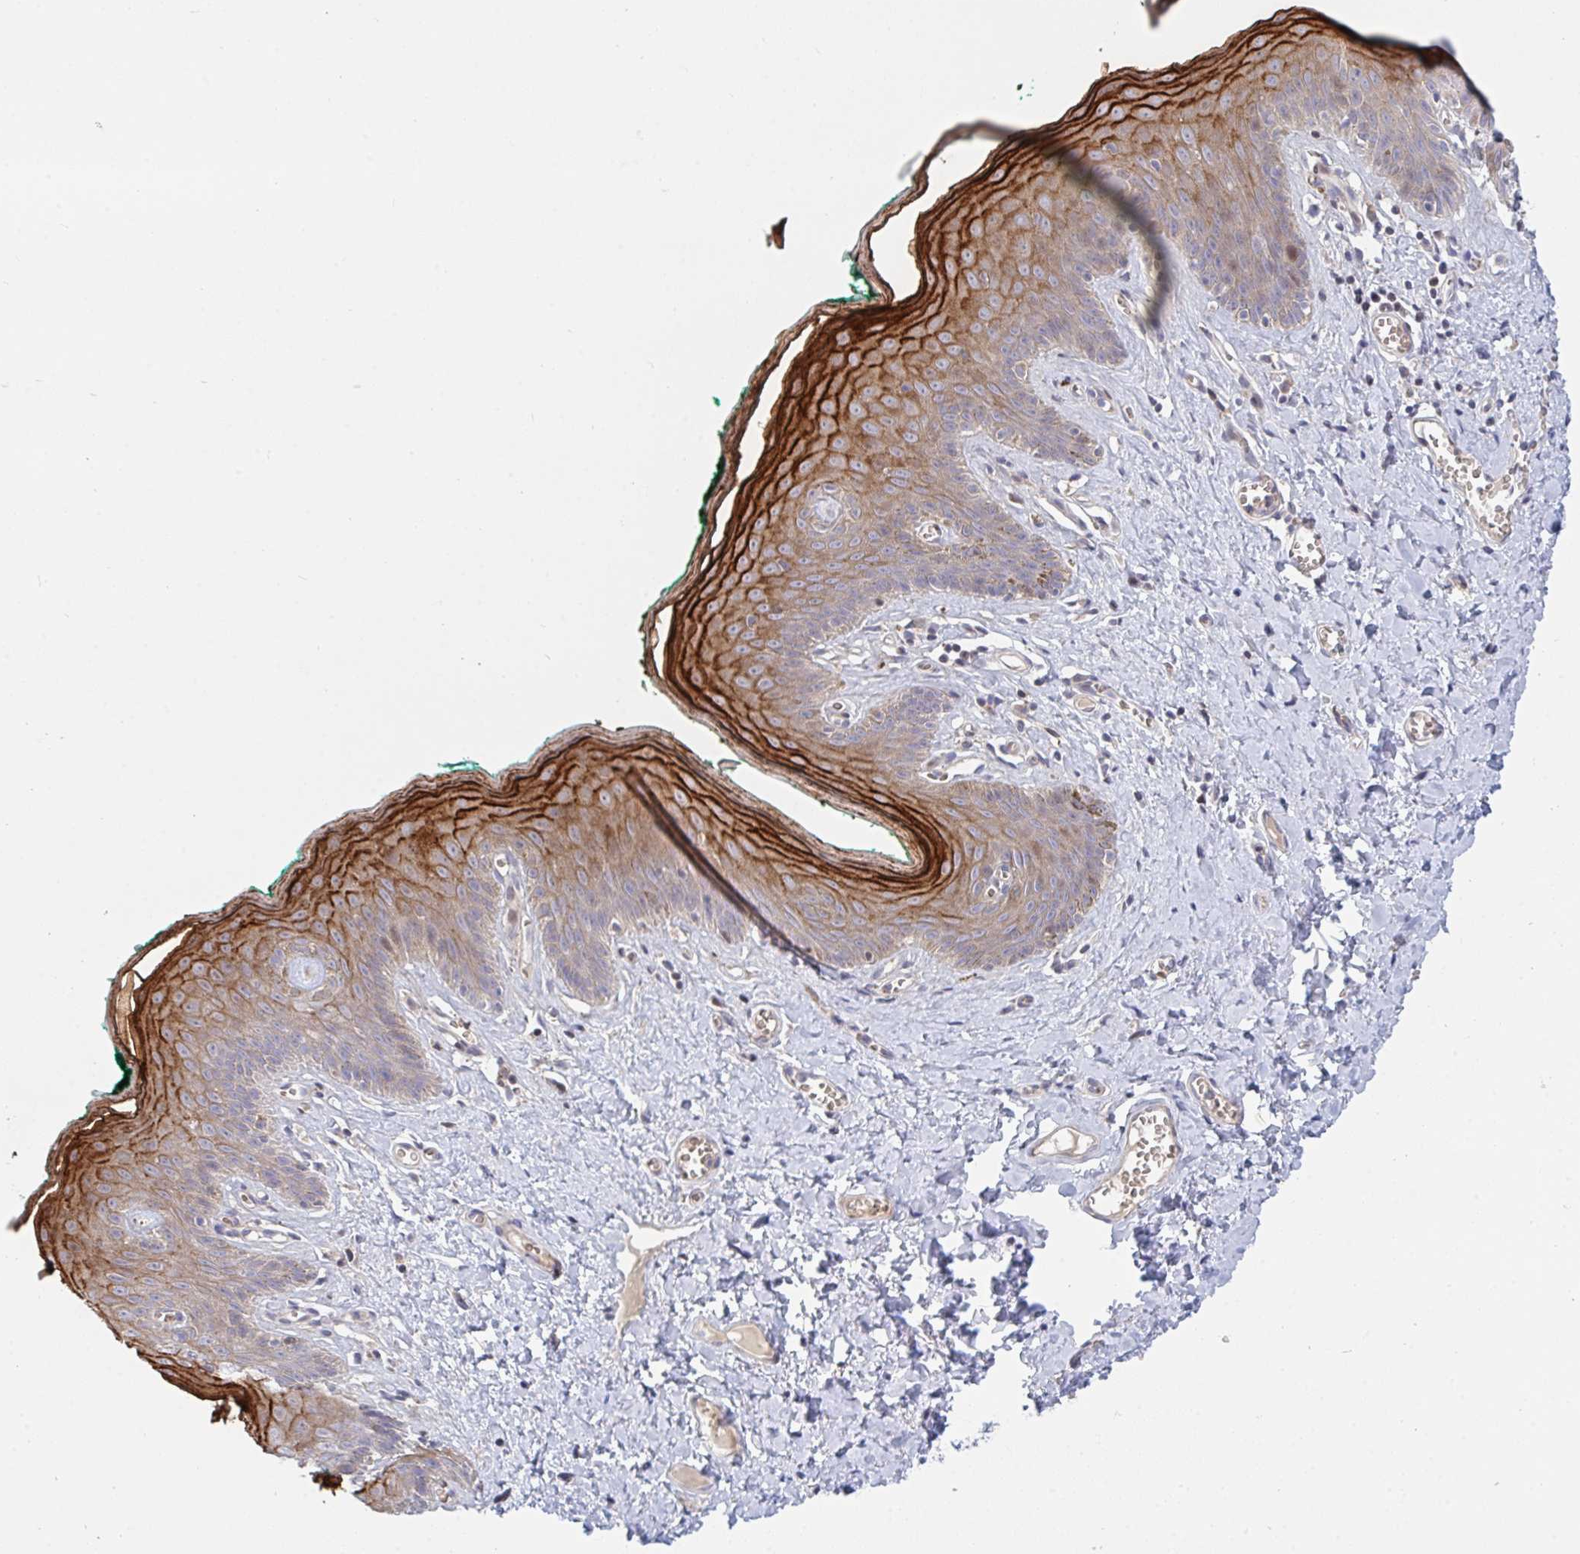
{"staining": {"intensity": "strong", "quantity": "25%-75%", "location": "cytoplasmic/membranous,nuclear"}, "tissue": "skin", "cell_type": "Epidermal cells", "image_type": "normal", "snomed": [{"axis": "morphology", "description": "Normal tissue, NOS"}, {"axis": "topography", "description": "Vulva"}, {"axis": "topography", "description": "Peripheral nerve tissue"}], "caption": "Protein expression analysis of unremarkable human skin reveals strong cytoplasmic/membranous,nuclear staining in approximately 25%-75% of epidermal cells. (Stains: DAB (3,3'-diaminobenzidine) in brown, nuclei in blue, Microscopy: brightfield microscopy at high magnification).", "gene": "TNFSF4", "patient": {"sex": "female", "age": 66}}